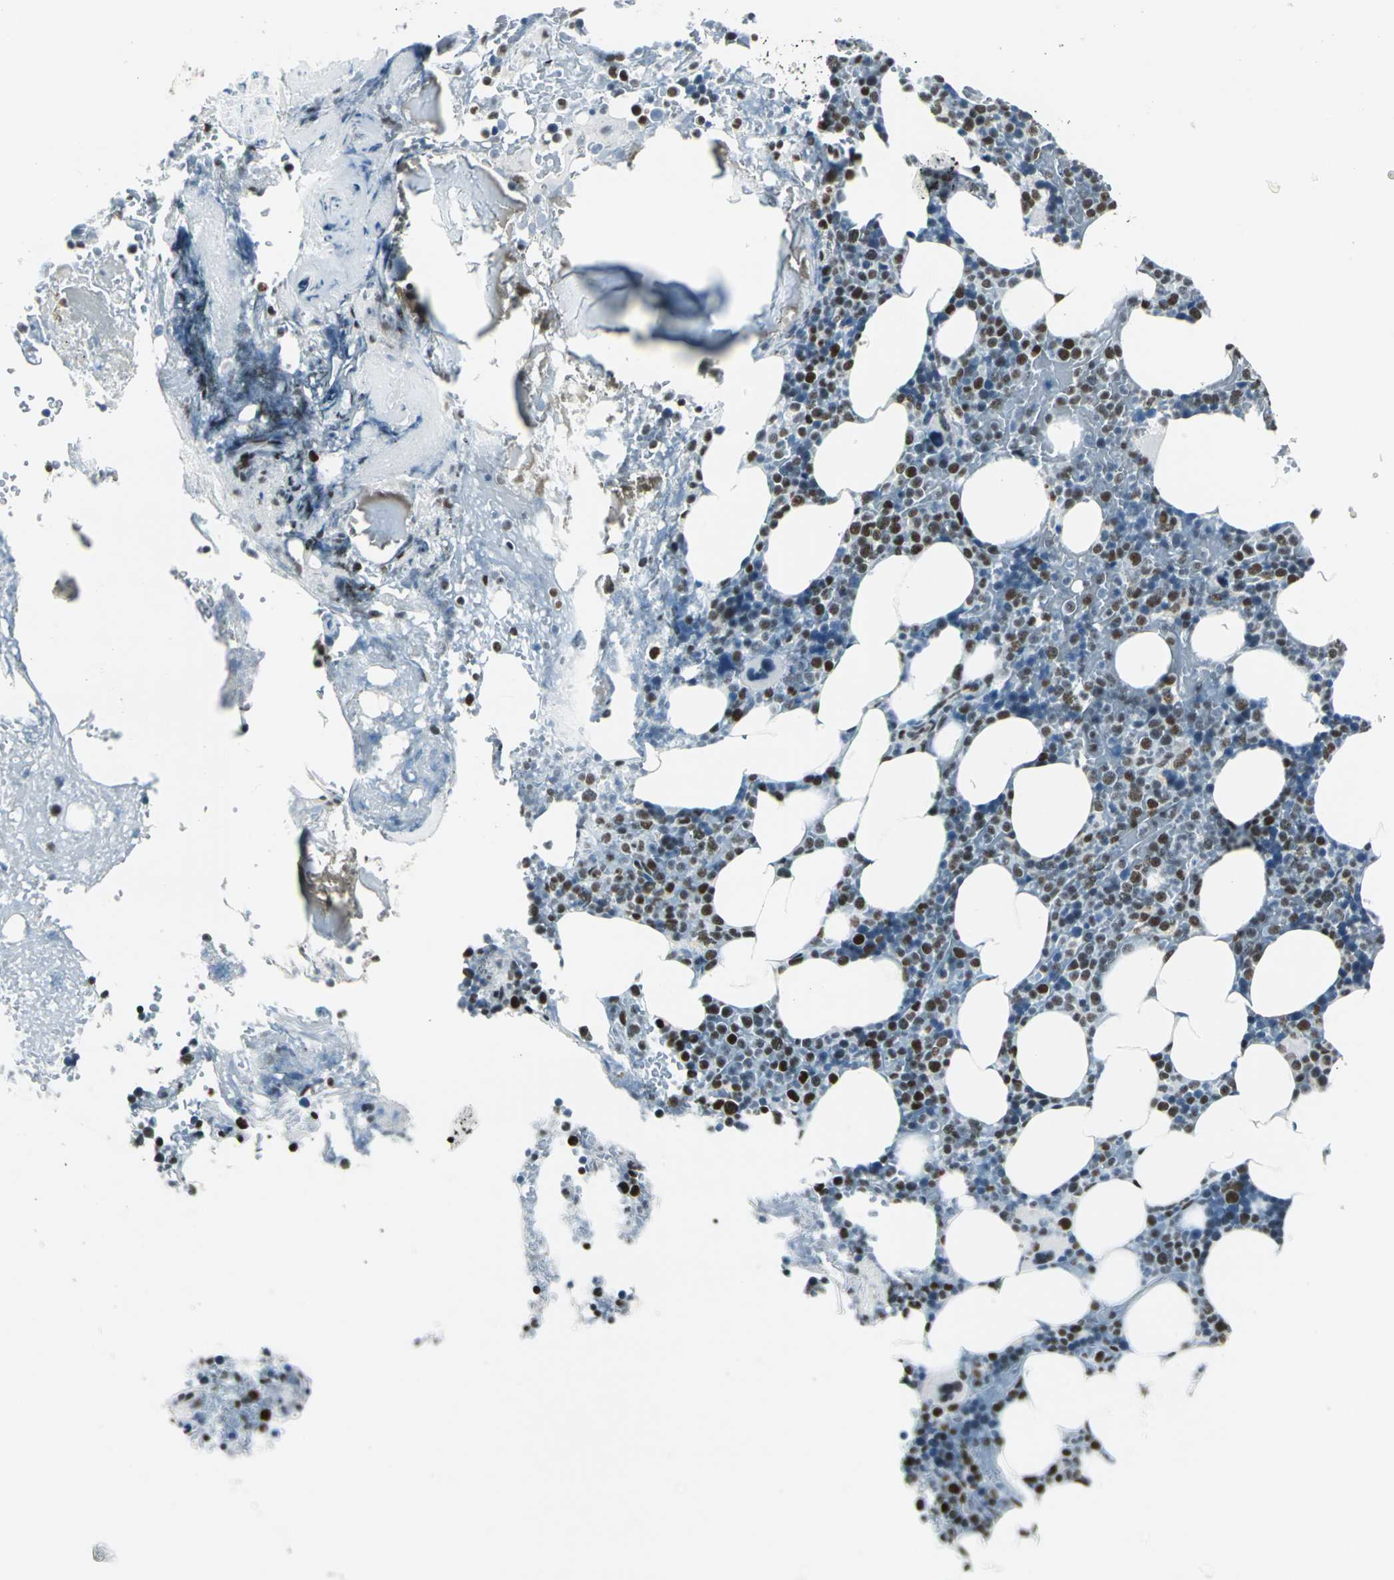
{"staining": {"intensity": "strong", "quantity": "25%-75%", "location": "nuclear"}, "tissue": "bone marrow", "cell_type": "Hematopoietic cells", "image_type": "normal", "snomed": [{"axis": "morphology", "description": "Normal tissue, NOS"}, {"axis": "topography", "description": "Bone marrow"}], "caption": "Bone marrow stained with DAB immunohistochemistry reveals high levels of strong nuclear expression in approximately 25%-75% of hematopoietic cells.", "gene": "ADNP", "patient": {"sex": "female", "age": 73}}